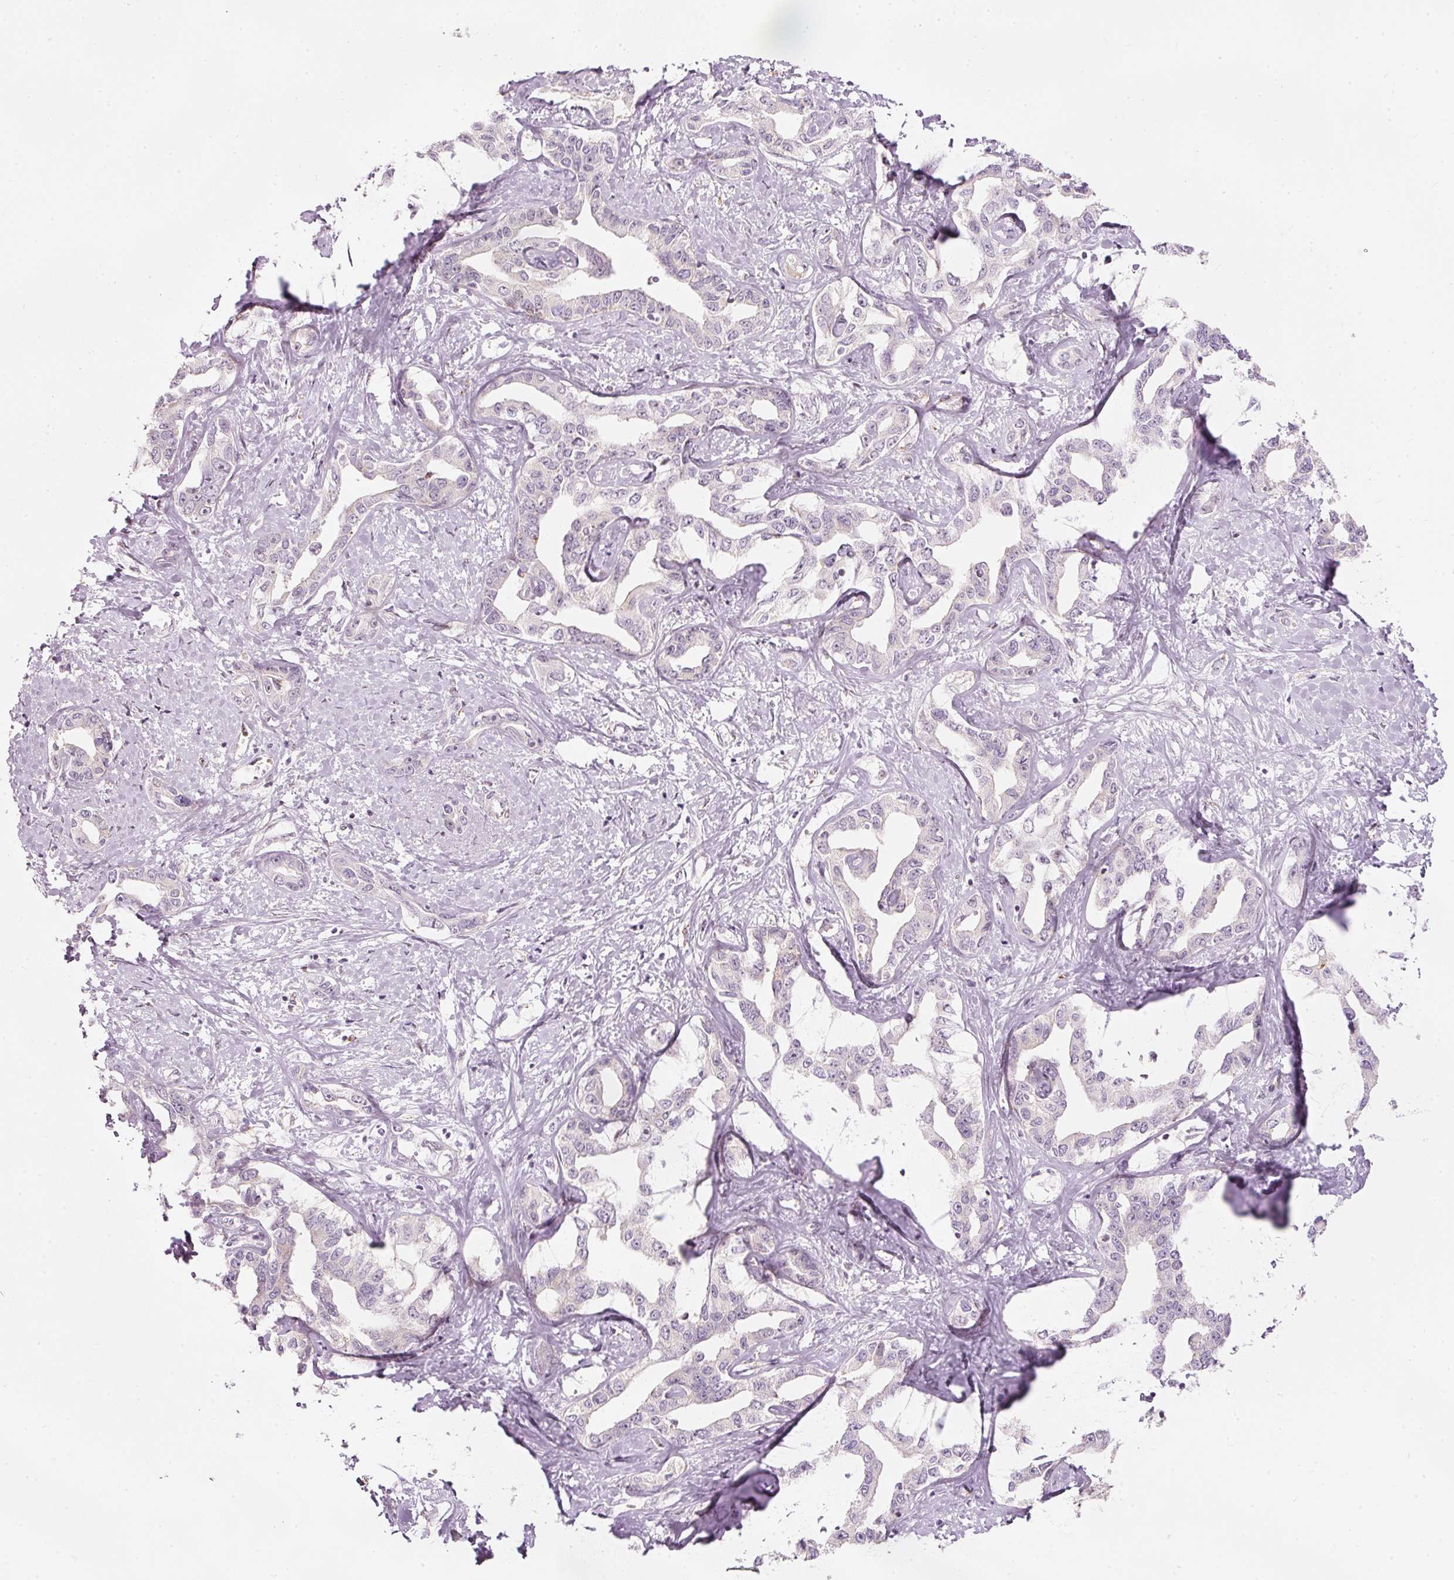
{"staining": {"intensity": "negative", "quantity": "none", "location": "none"}, "tissue": "liver cancer", "cell_type": "Tumor cells", "image_type": "cancer", "snomed": [{"axis": "morphology", "description": "Cholangiocarcinoma"}, {"axis": "topography", "description": "Liver"}], "caption": "DAB immunohistochemical staining of liver cholangiocarcinoma shows no significant expression in tumor cells.", "gene": "RNF39", "patient": {"sex": "male", "age": 59}}